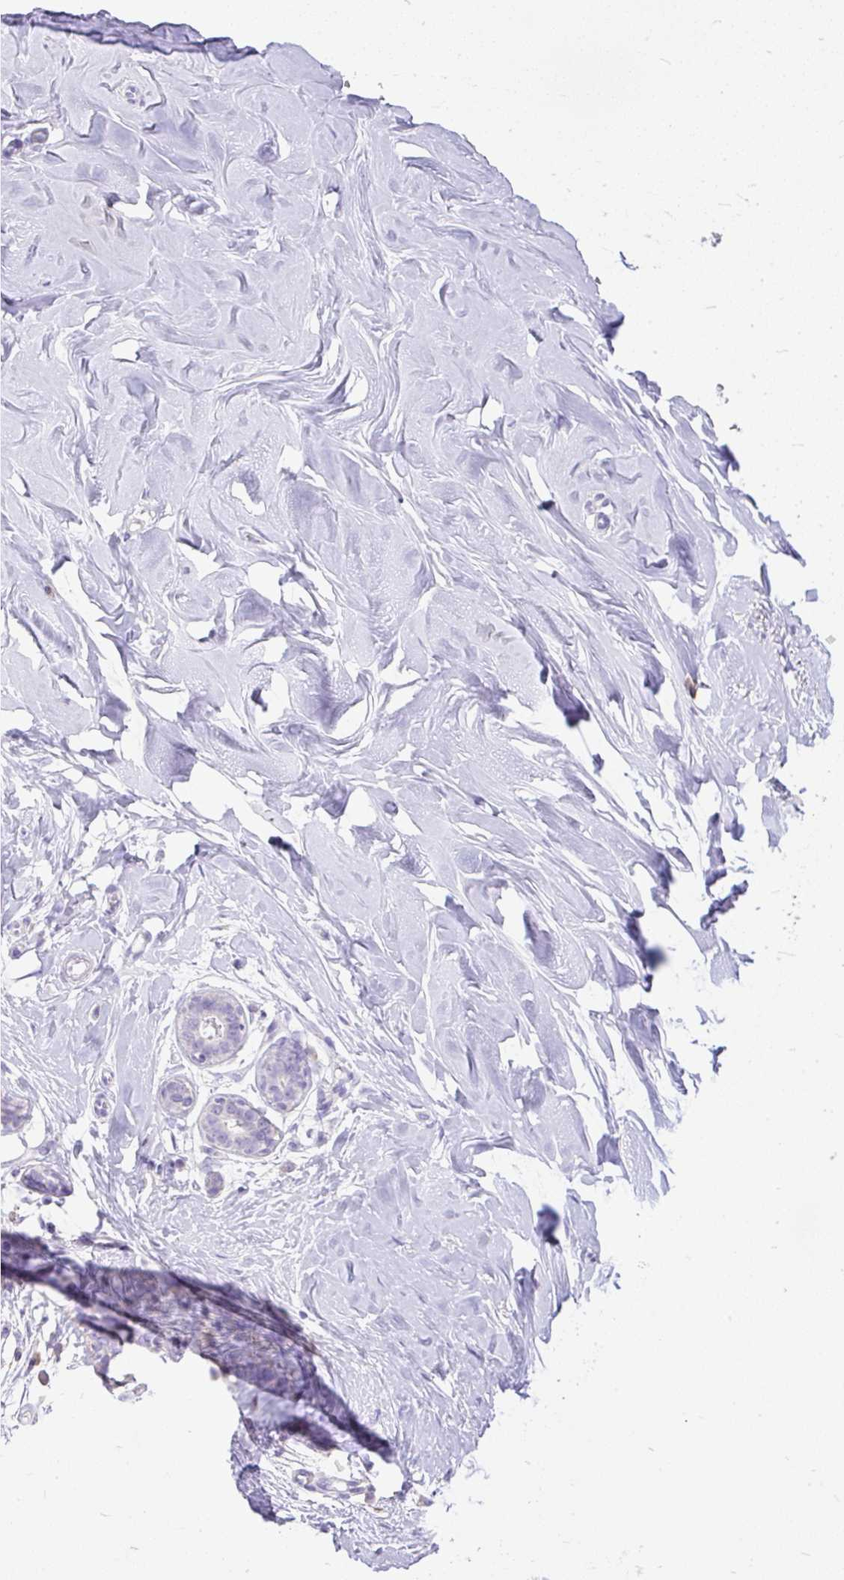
{"staining": {"intensity": "negative", "quantity": "none", "location": "none"}, "tissue": "breast", "cell_type": "Adipocytes", "image_type": "normal", "snomed": [{"axis": "morphology", "description": "Normal tissue, NOS"}, {"axis": "topography", "description": "Breast"}], "caption": "A photomicrograph of human breast is negative for staining in adipocytes. (Immunohistochemistry, brightfield microscopy, high magnification).", "gene": "GBX1", "patient": {"sex": "female", "age": 27}}